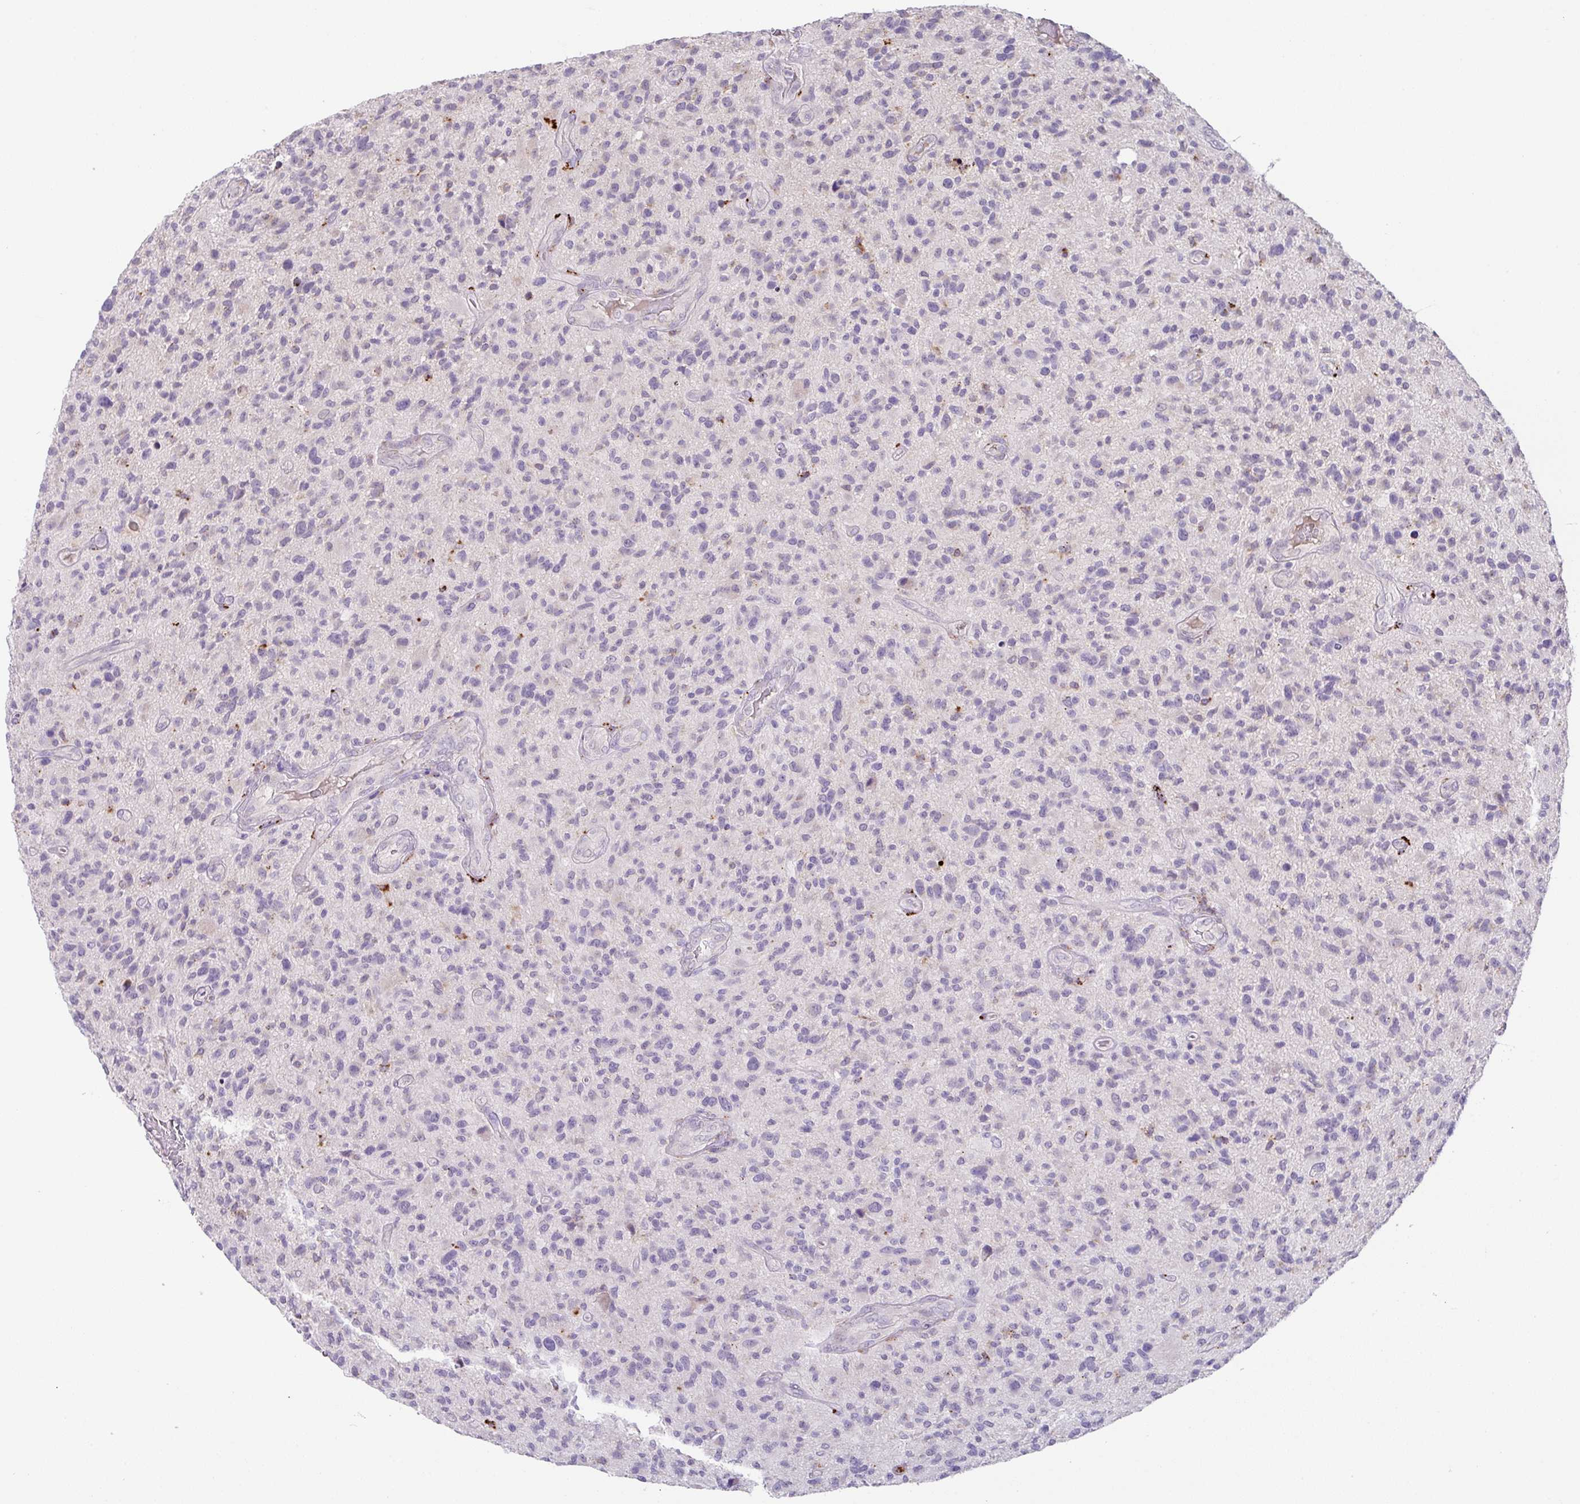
{"staining": {"intensity": "negative", "quantity": "none", "location": "none"}, "tissue": "glioma", "cell_type": "Tumor cells", "image_type": "cancer", "snomed": [{"axis": "morphology", "description": "Glioma, malignant, High grade"}, {"axis": "topography", "description": "Brain"}], "caption": "Immunohistochemical staining of malignant high-grade glioma demonstrates no significant expression in tumor cells. (Brightfield microscopy of DAB (3,3'-diaminobenzidine) immunohistochemistry (IHC) at high magnification).", "gene": "PLEKHH3", "patient": {"sex": "male", "age": 47}}